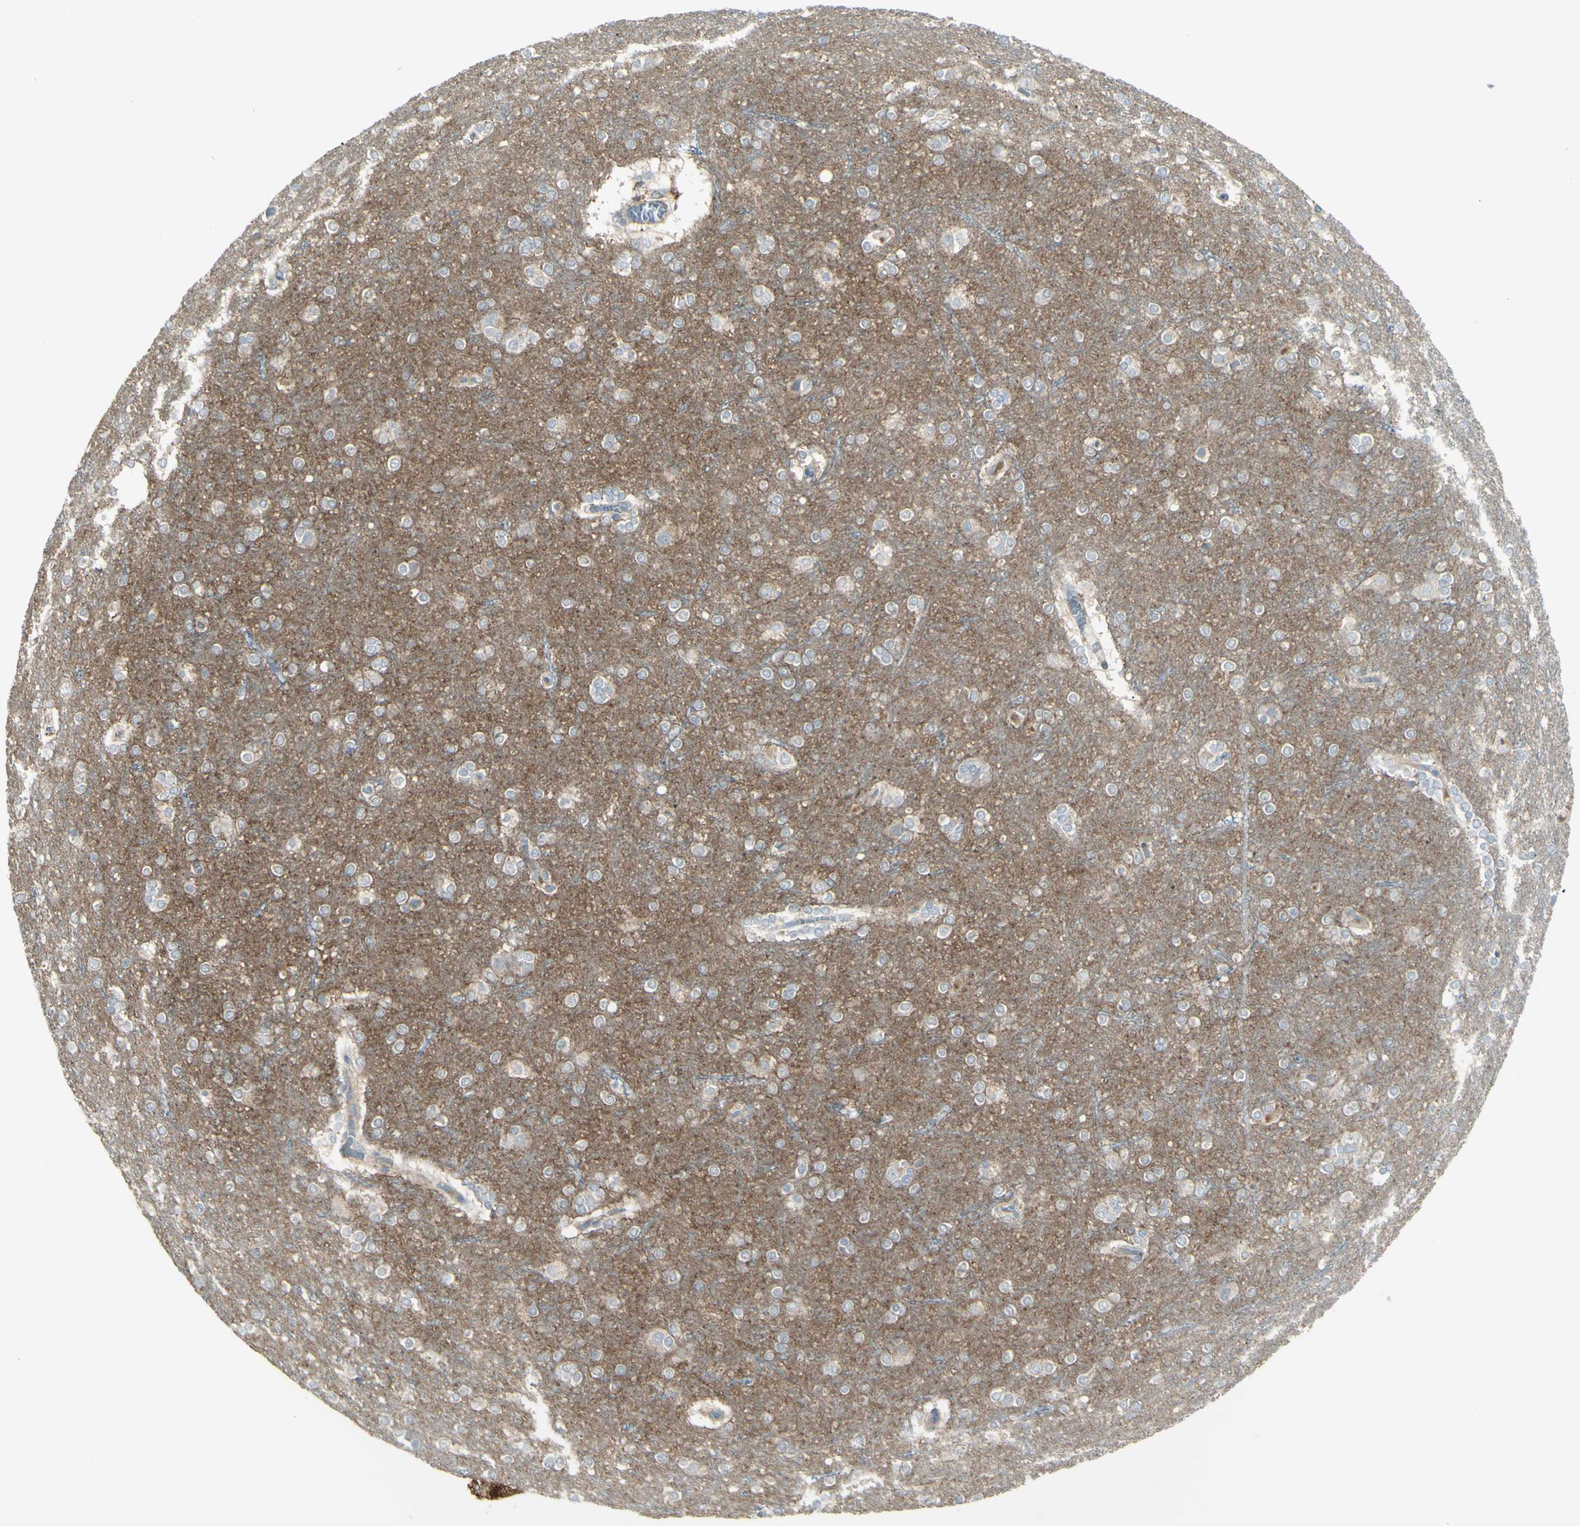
{"staining": {"intensity": "negative", "quantity": "none", "location": "none"}, "tissue": "cerebral cortex", "cell_type": "Endothelial cells", "image_type": "normal", "snomed": [{"axis": "morphology", "description": "Normal tissue, NOS"}, {"axis": "topography", "description": "Cerebral cortex"}], "caption": "The immunohistochemistry image has no significant staining in endothelial cells of cerebral cortex.", "gene": "CD276", "patient": {"sex": "female", "age": 54}}